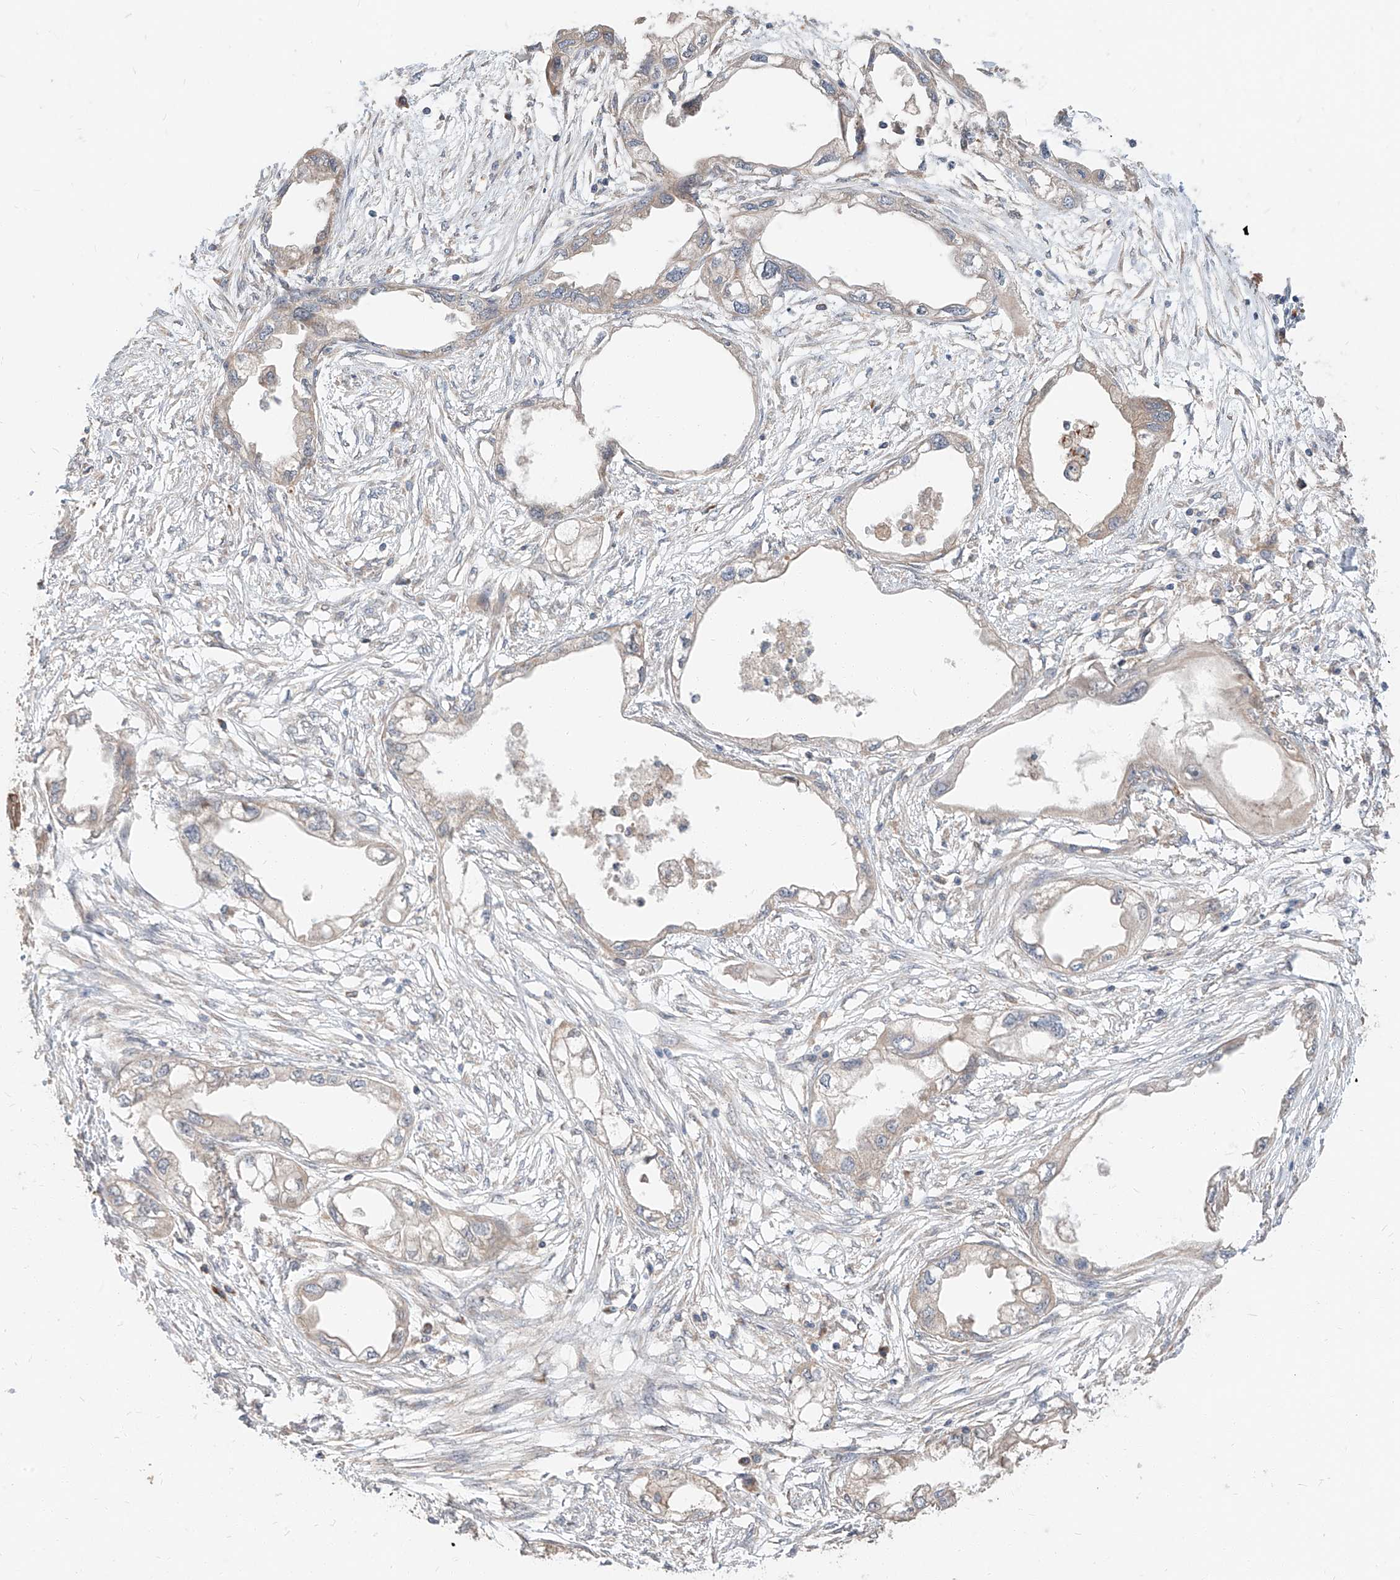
{"staining": {"intensity": "negative", "quantity": "none", "location": "none"}, "tissue": "endometrial cancer", "cell_type": "Tumor cells", "image_type": "cancer", "snomed": [{"axis": "morphology", "description": "Adenocarcinoma, NOS"}, {"axis": "morphology", "description": "Adenocarcinoma, metastatic, NOS"}, {"axis": "topography", "description": "Adipose tissue"}, {"axis": "topography", "description": "Endometrium"}], "caption": "Human endometrial cancer stained for a protein using IHC displays no expression in tumor cells.", "gene": "STX19", "patient": {"sex": "female", "age": 67}}